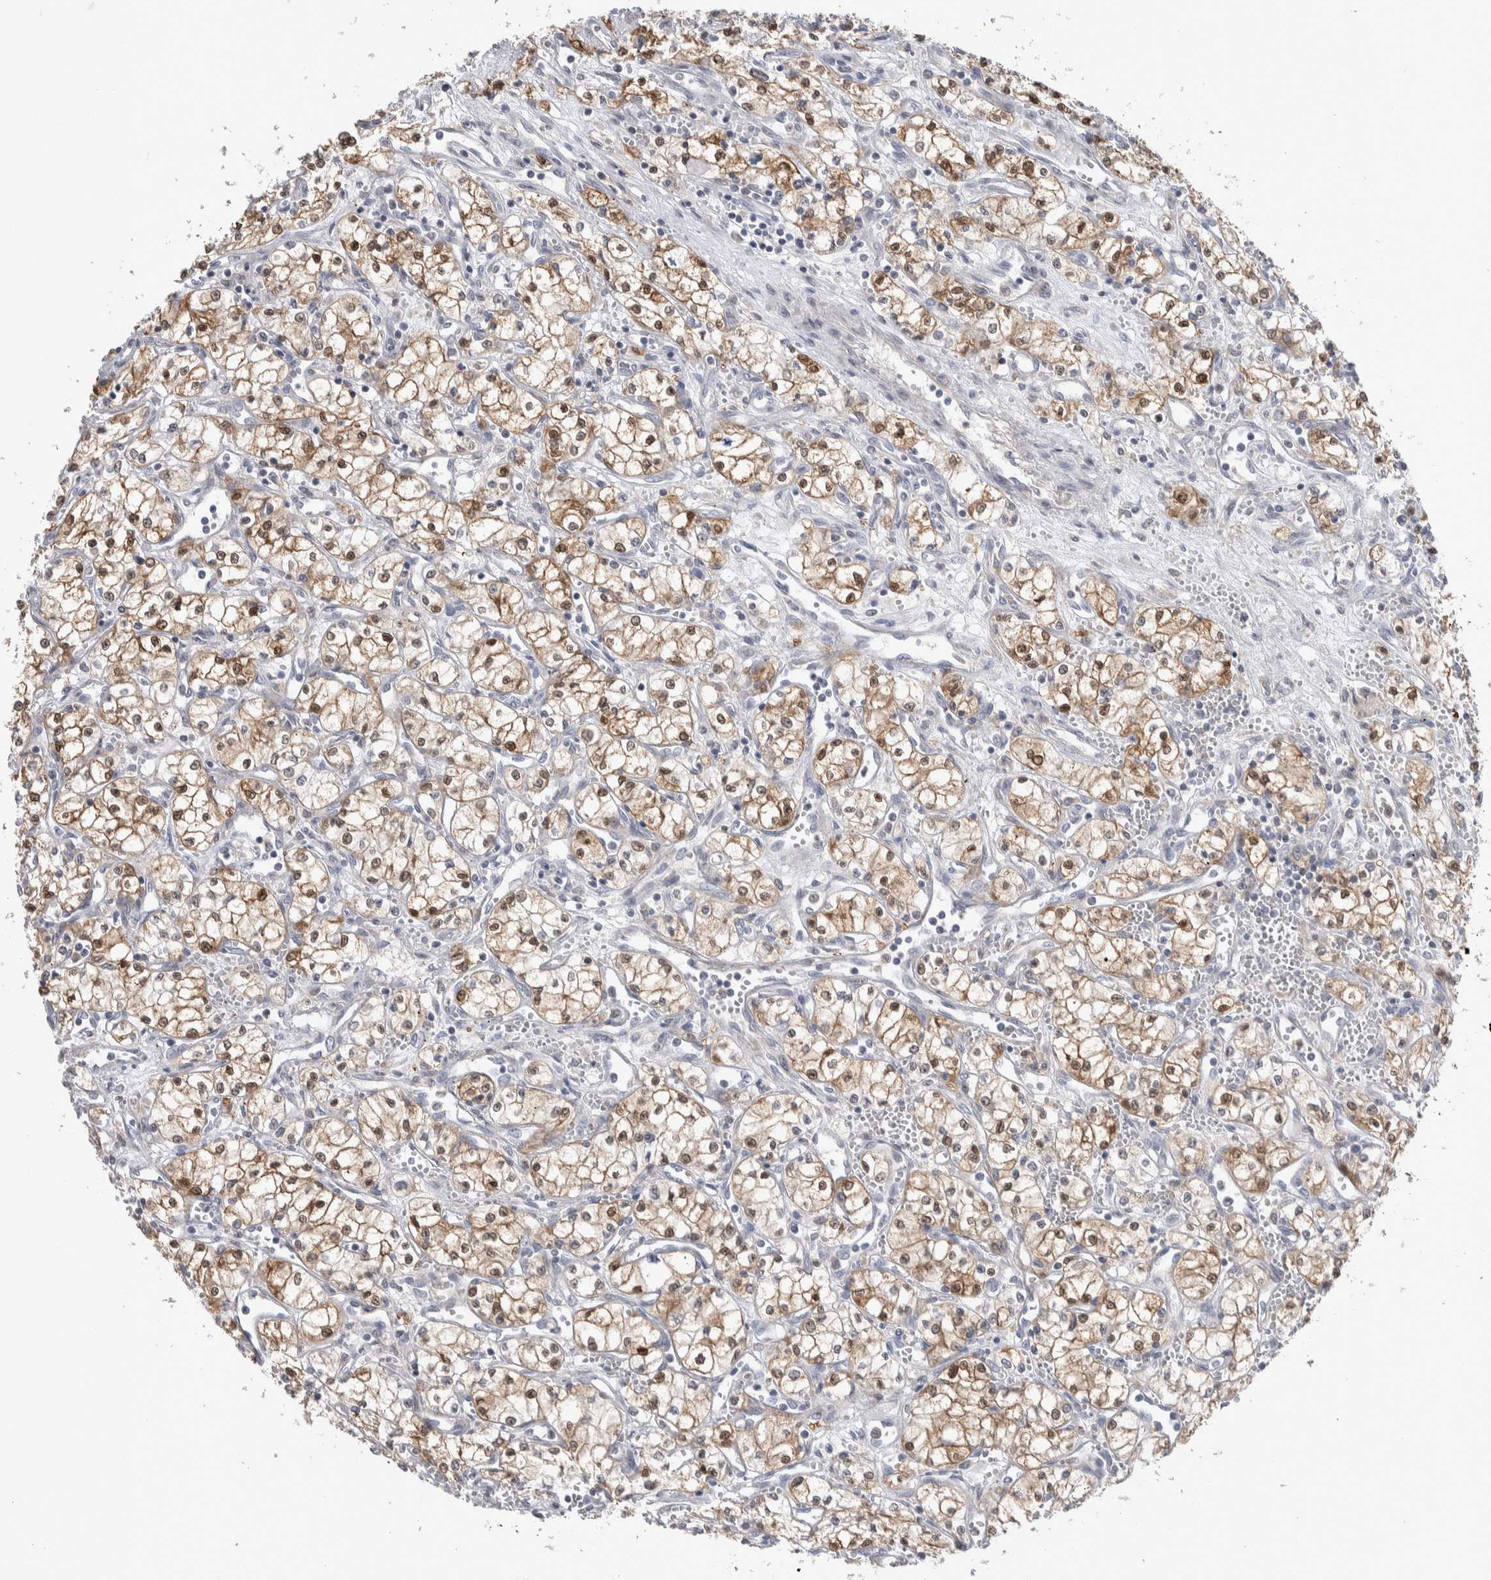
{"staining": {"intensity": "moderate", "quantity": ">75%", "location": "cytoplasmic/membranous,nuclear"}, "tissue": "renal cancer", "cell_type": "Tumor cells", "image_type": "cancer", "snomed": [{"axis": "morphology", "description": "Adenocarcinoma, NOS"}, {"axis": "topography", "description": "Kidney"}], "caption": "Brown immunohistochemical staining in renal cancer demonstrates moderate cytoplasmic/membranous and nuclear expression in about >75% of tumor cells.", "gene": "HTATIP2", "patient": {"sex": "male", "age": 59}}